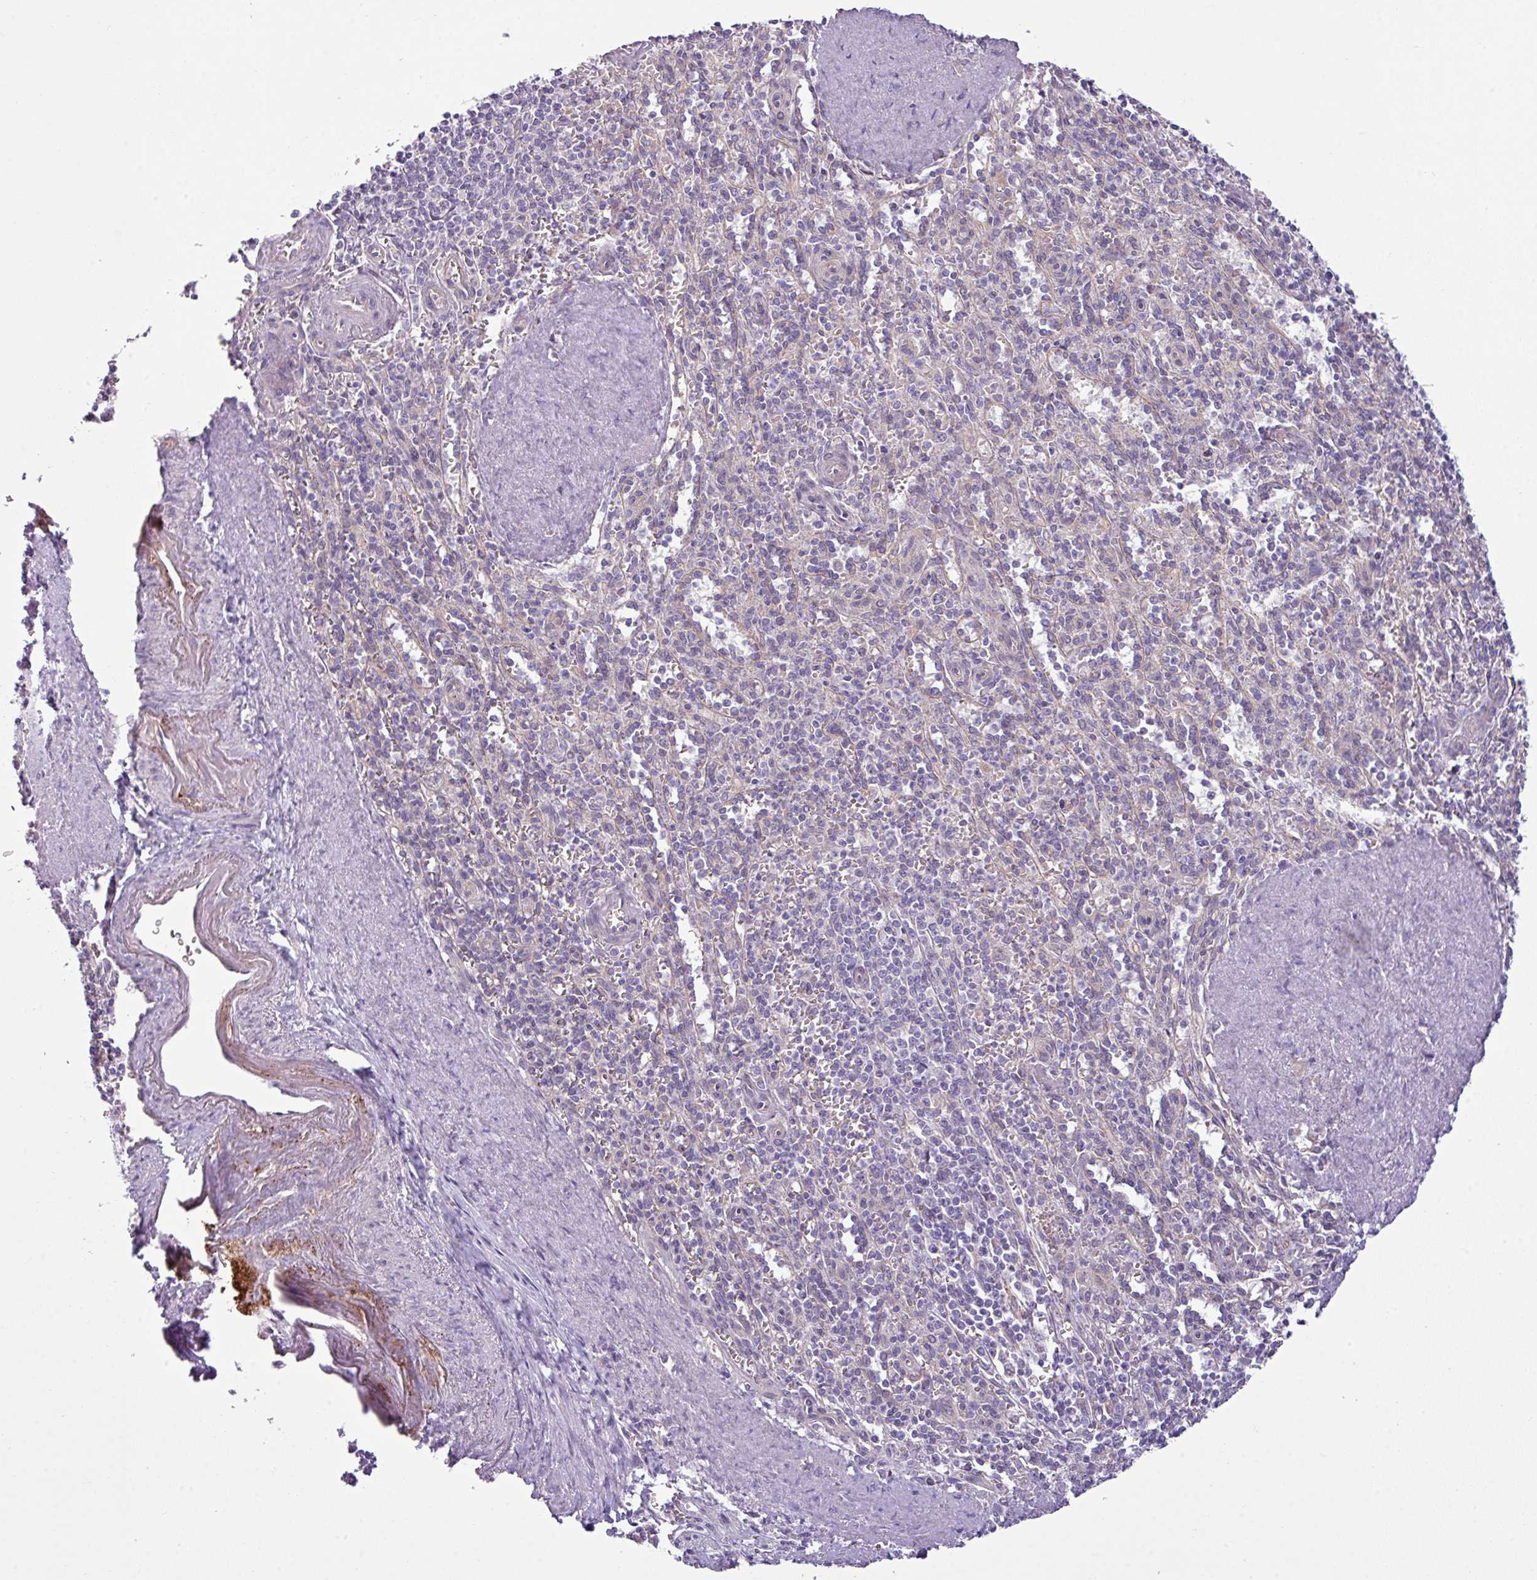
{"staining": {"intensity": "negative", "quantity": "none", "location": "none"}, "tissue": "spleen", "cell_type": "Cells in red pulp", "image_type": "normal", "snomed": [{"axis": "morphology", "description": "Normal tissue, NOS"}, {"axis": "topography", "description": "Spleen"}], "caption": "IHC image of unremarkable spleen: spleen stained with DAB (3,3'-diaminobenzidine) reveals no significant protein expression in cells in red pulp.", "gene": "TOR1AIP2", "patient": {"sex": "female", "age": 70}}